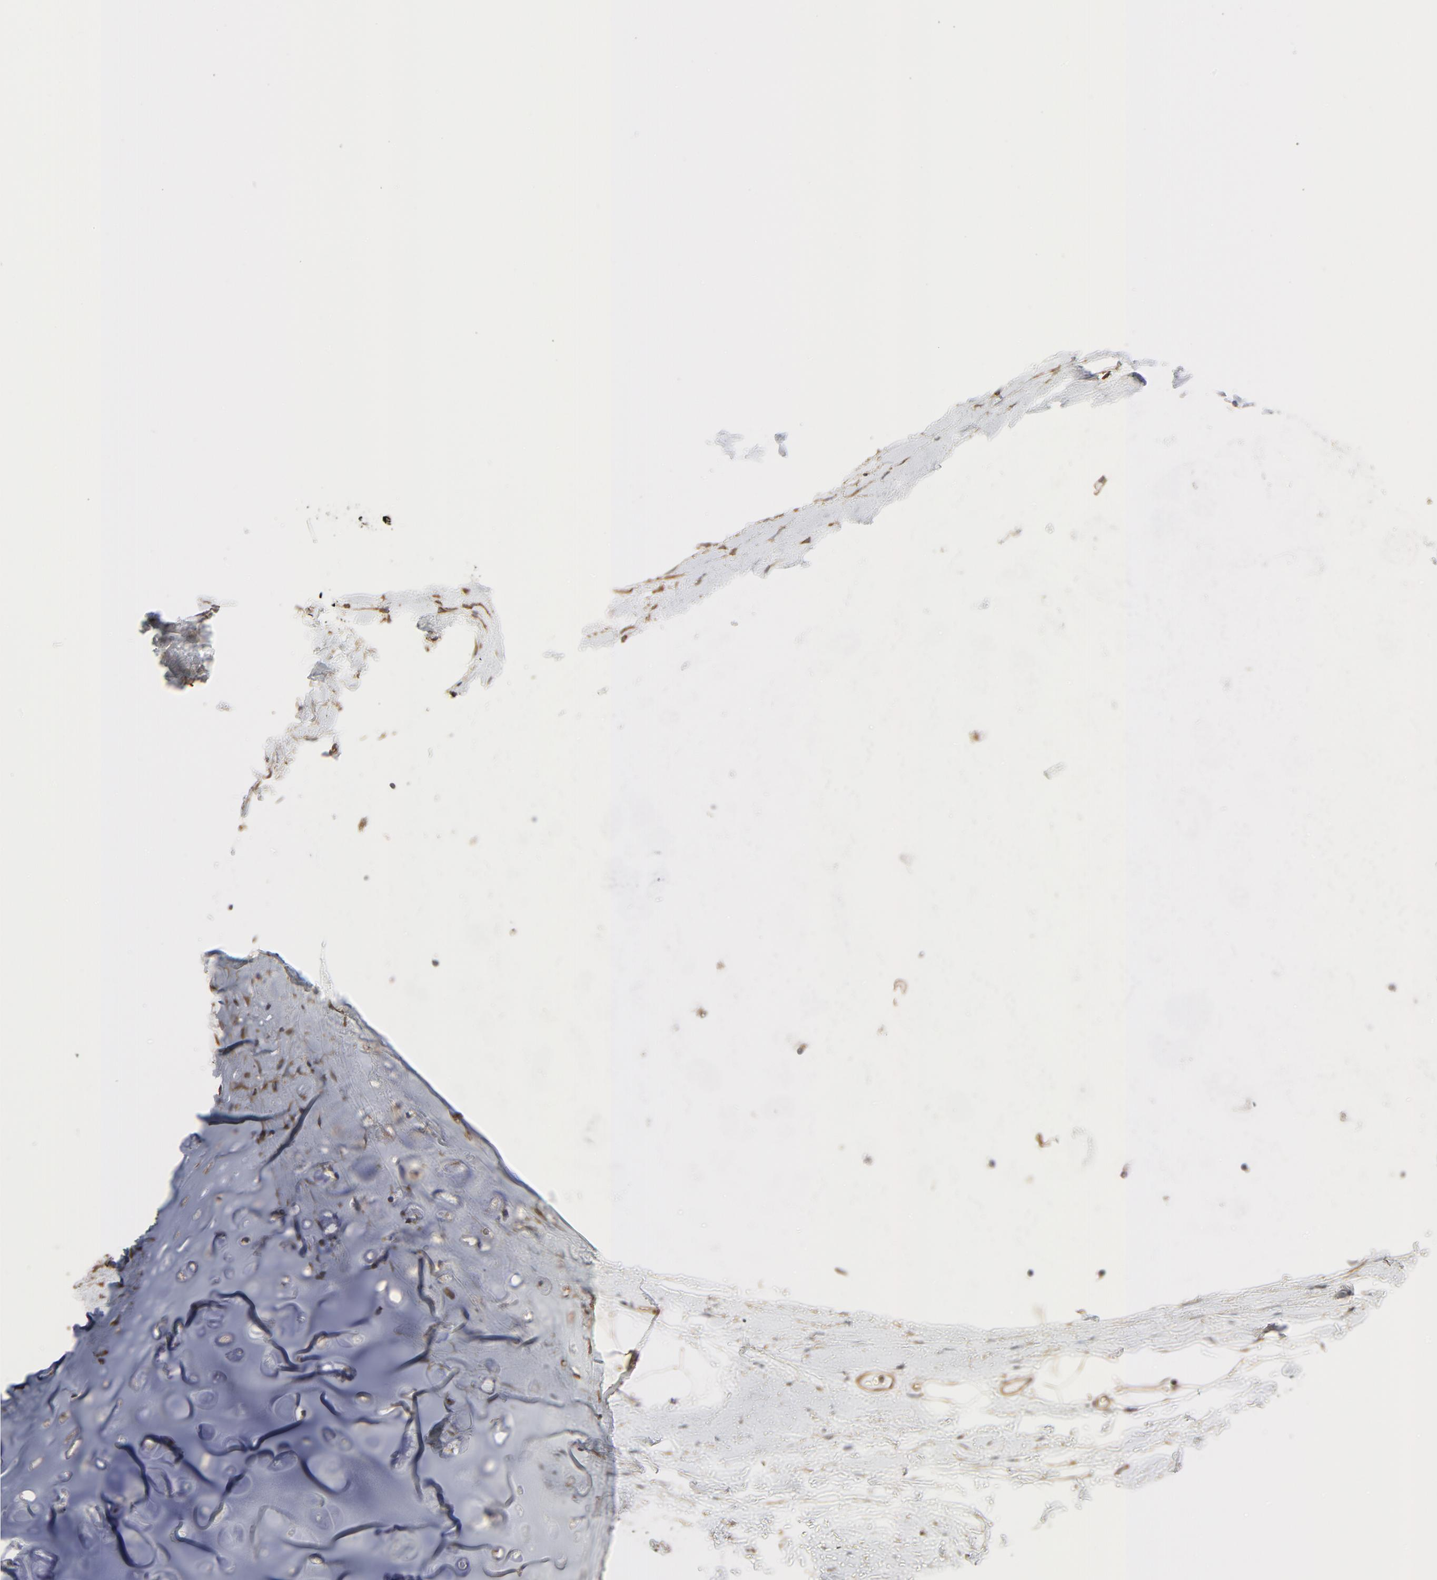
{"staining": {"intensity": "moderate", "quantity": ">75%", "location": "cytoplasmic/membranous"}, "tissue": "adipose tissue", "cell_type": "Adipocytes", "image_type": "normal", "snomed": [{"axis": "morphology", "description": "Normal tissue, NOS"}, {"axis": "topography", "description": "Cartilage tissue"}, {"axis": "topography", "description": "Bronchus"}], "caption": "Adipose tissue stained with immunohistochemistry displays moderate cytoplasmic/membranous staining in about >75% of adipocytes. (DAB (3,3'-diaminobenzidine) = brown stain, brightfield microscopy at high magnification).", "gene": "TRIOBP", "patient": {"sex": "female", "age": 73}}